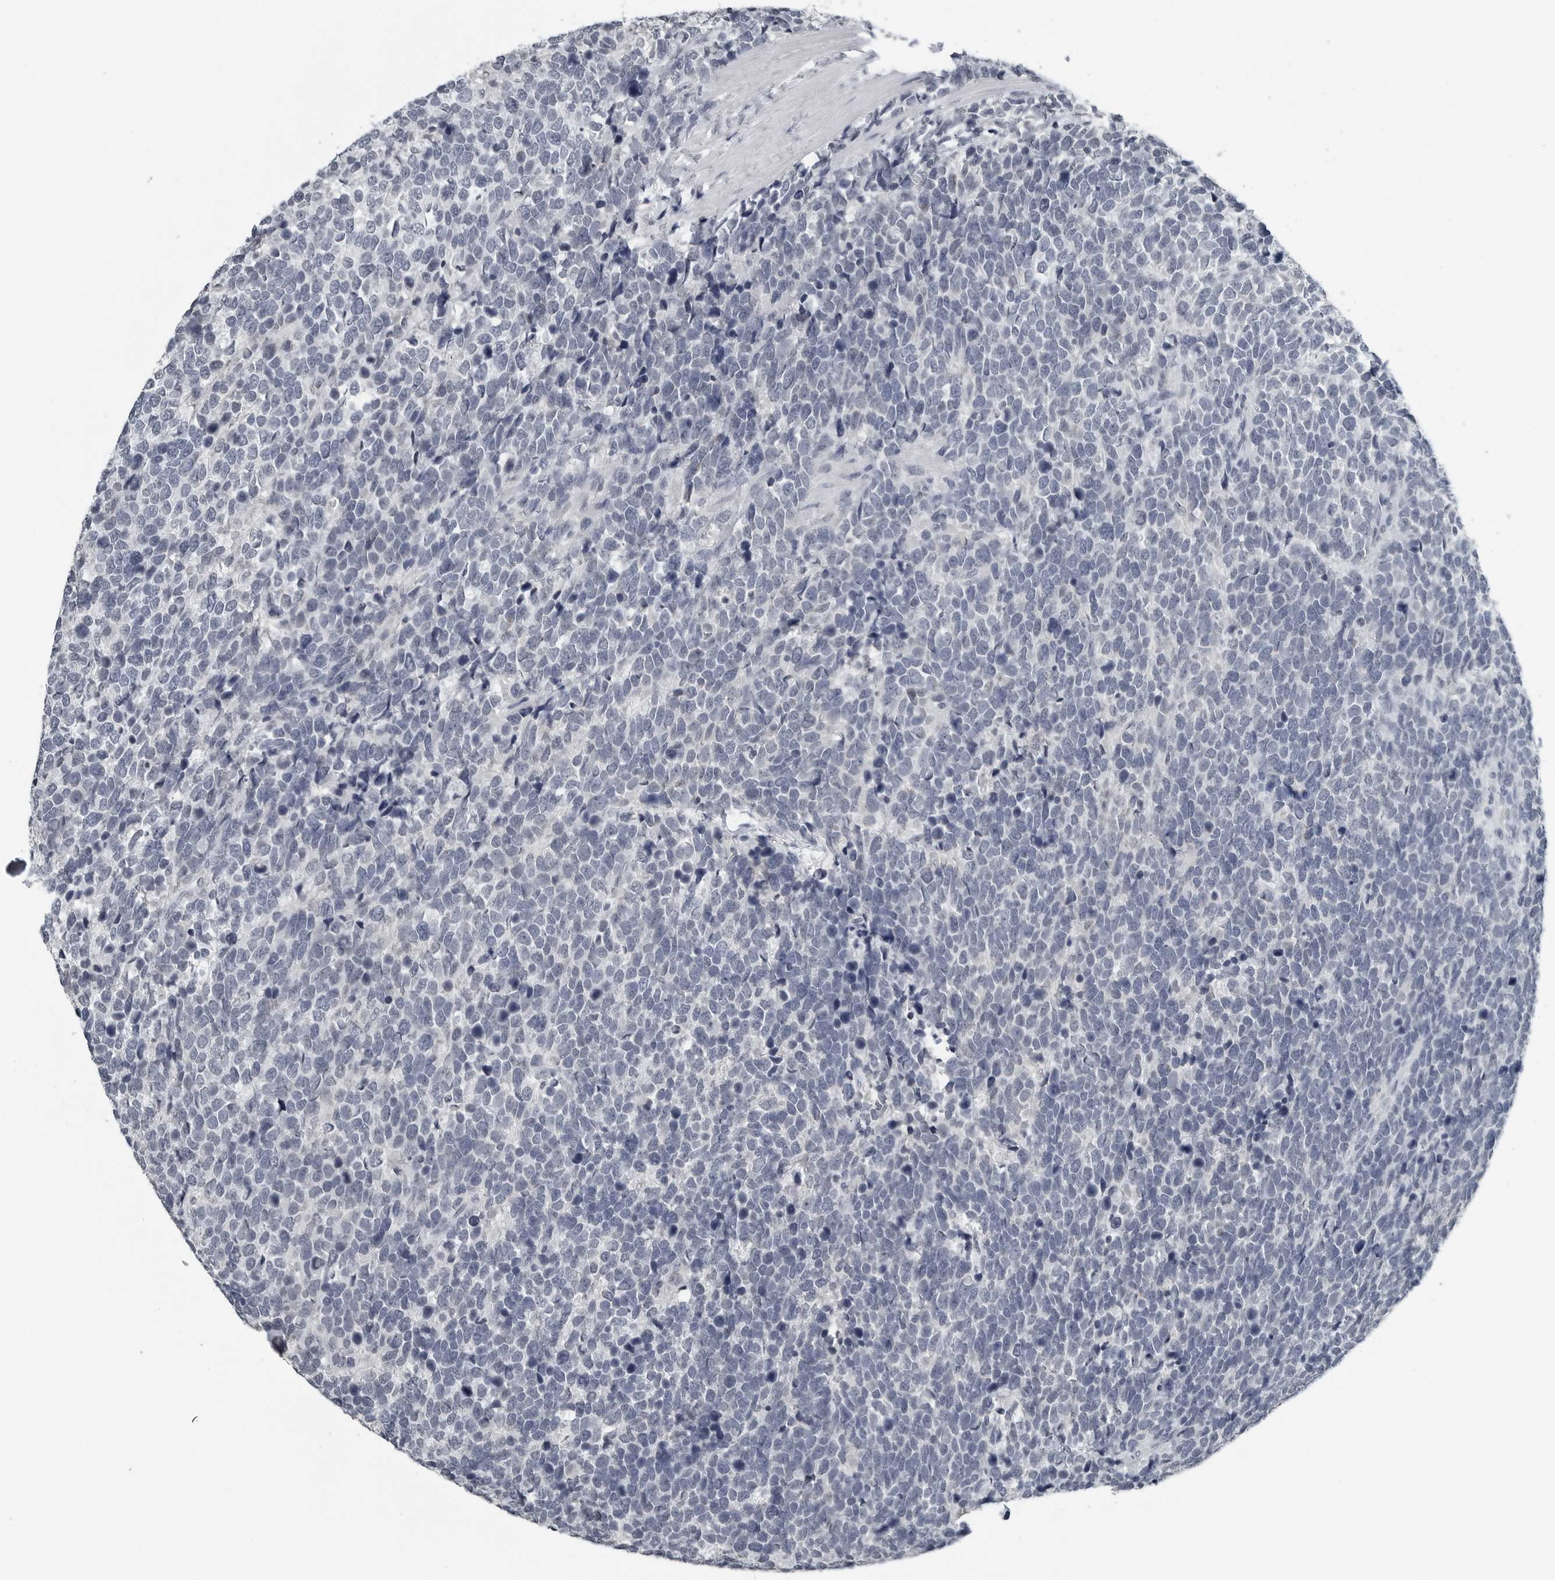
{"staining": {"intensity": "negative", "quantity": "none", "location": "none"}, "tissue": "urothelial cancer", "cell_type": "Tumor cells", "image_type": "cancer", "snomed": [{"axis": "morphology", "description": "Urothelial carcinoma, High grade"}, {"axis": "topography", "description": "Urinary bladder"}], "caption": "Photomicrograph shows no protein positivity in tumor cells of high-grade urothelial carcinoma tissue. (Immunohistochemistry (ihc), brightfield microscopy, high magnification).", "gene": "SPINK1", "patient": {"sex": "female", "age": 82}}